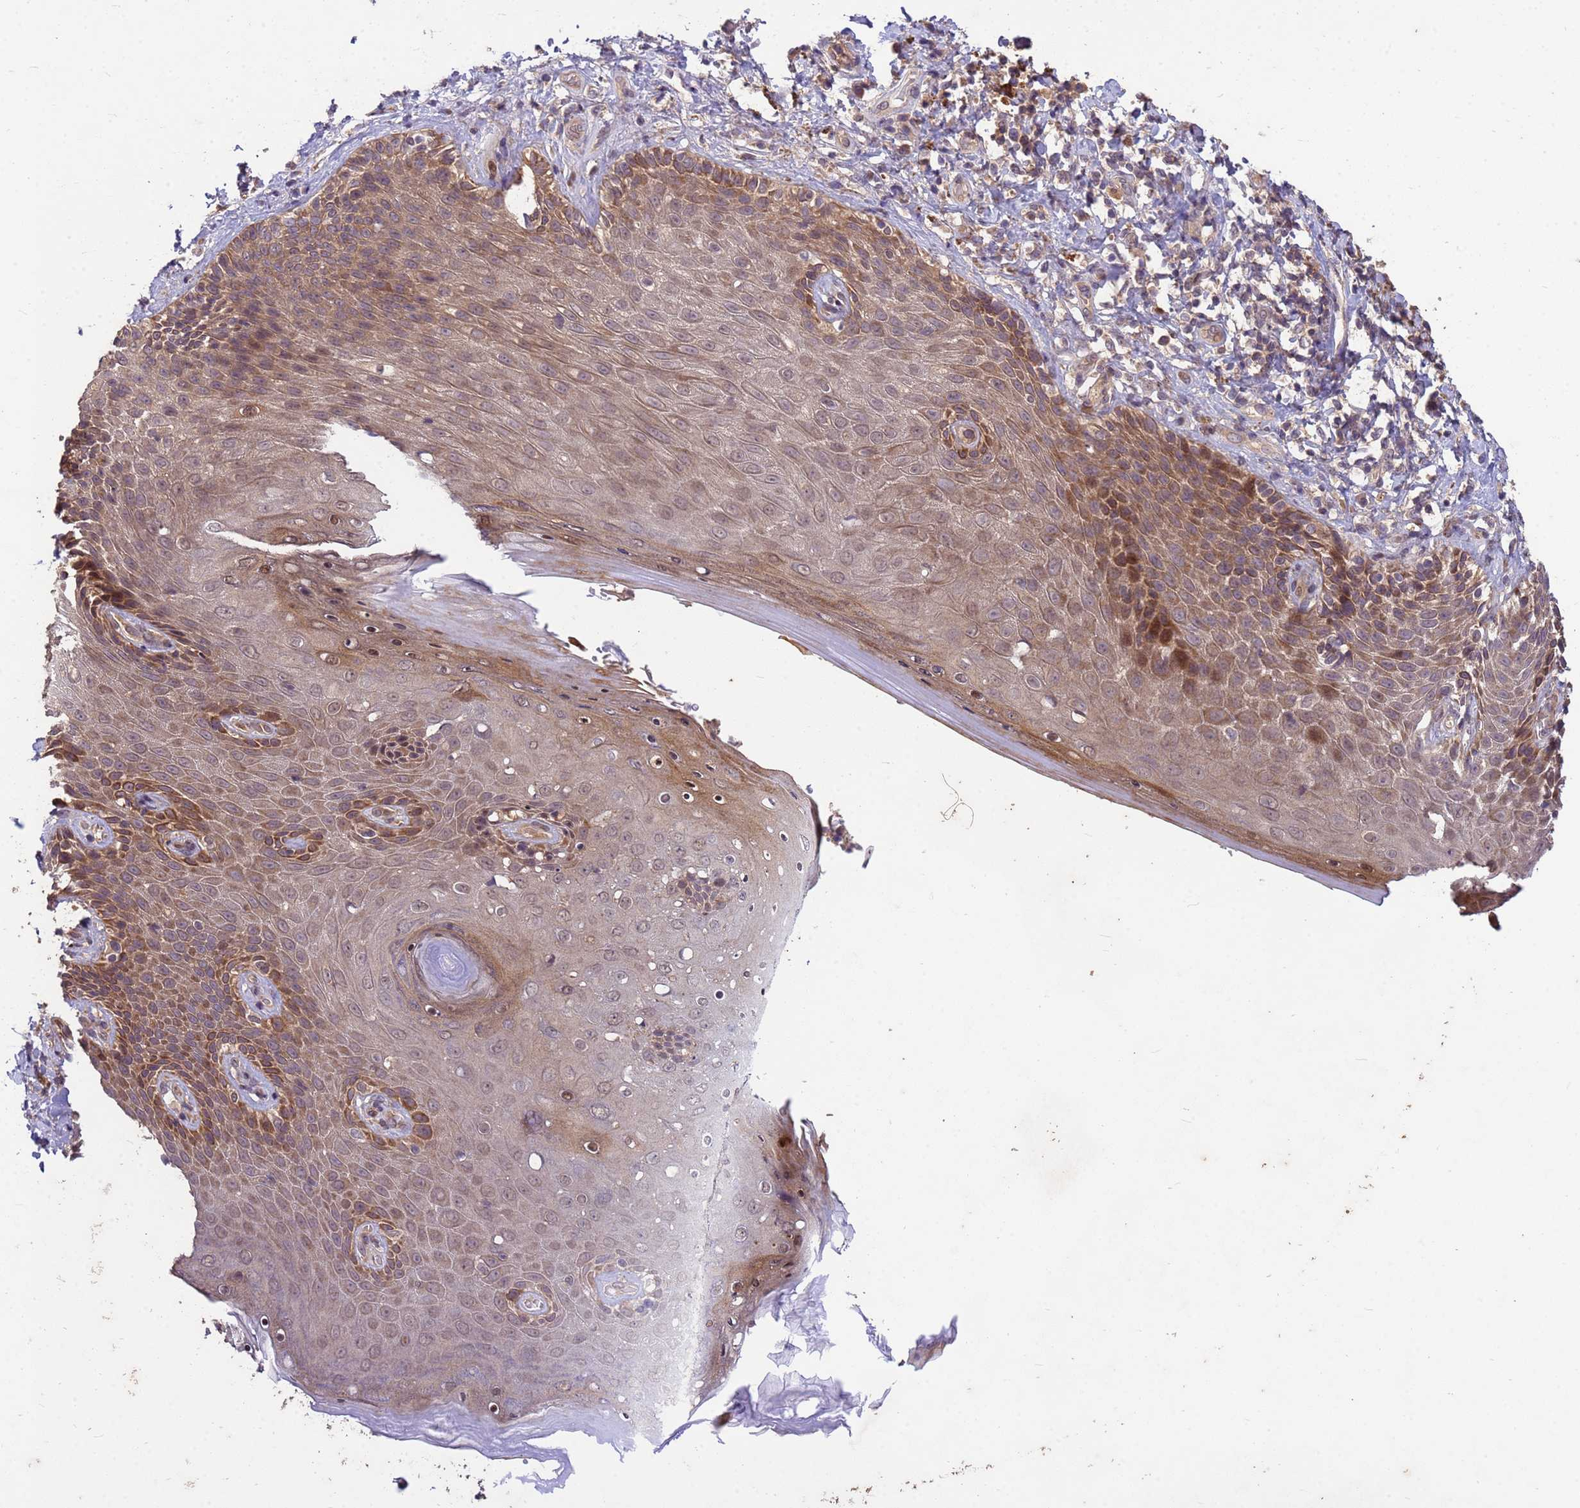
{"staining": {"intensity": "moderate", "quantity": ">75%", "location": "cytoplasmic/membranous"}, "tissue": "skin", "cell_type": "Epidermal cells", "image_type": "normal", "snomed": [{"axis": "morphology", "description": "Normal tissue, NOS"}, {"axis": "topography", "description": "Anal"}], "caption": "The image demonstrates staining of benign skin, revealing moderate cytoplasmic/membranous protein staining (brown color) within epidermal cells.", "gene": "PPP2CA", "patient": {"sex": "female", "age": 89}}